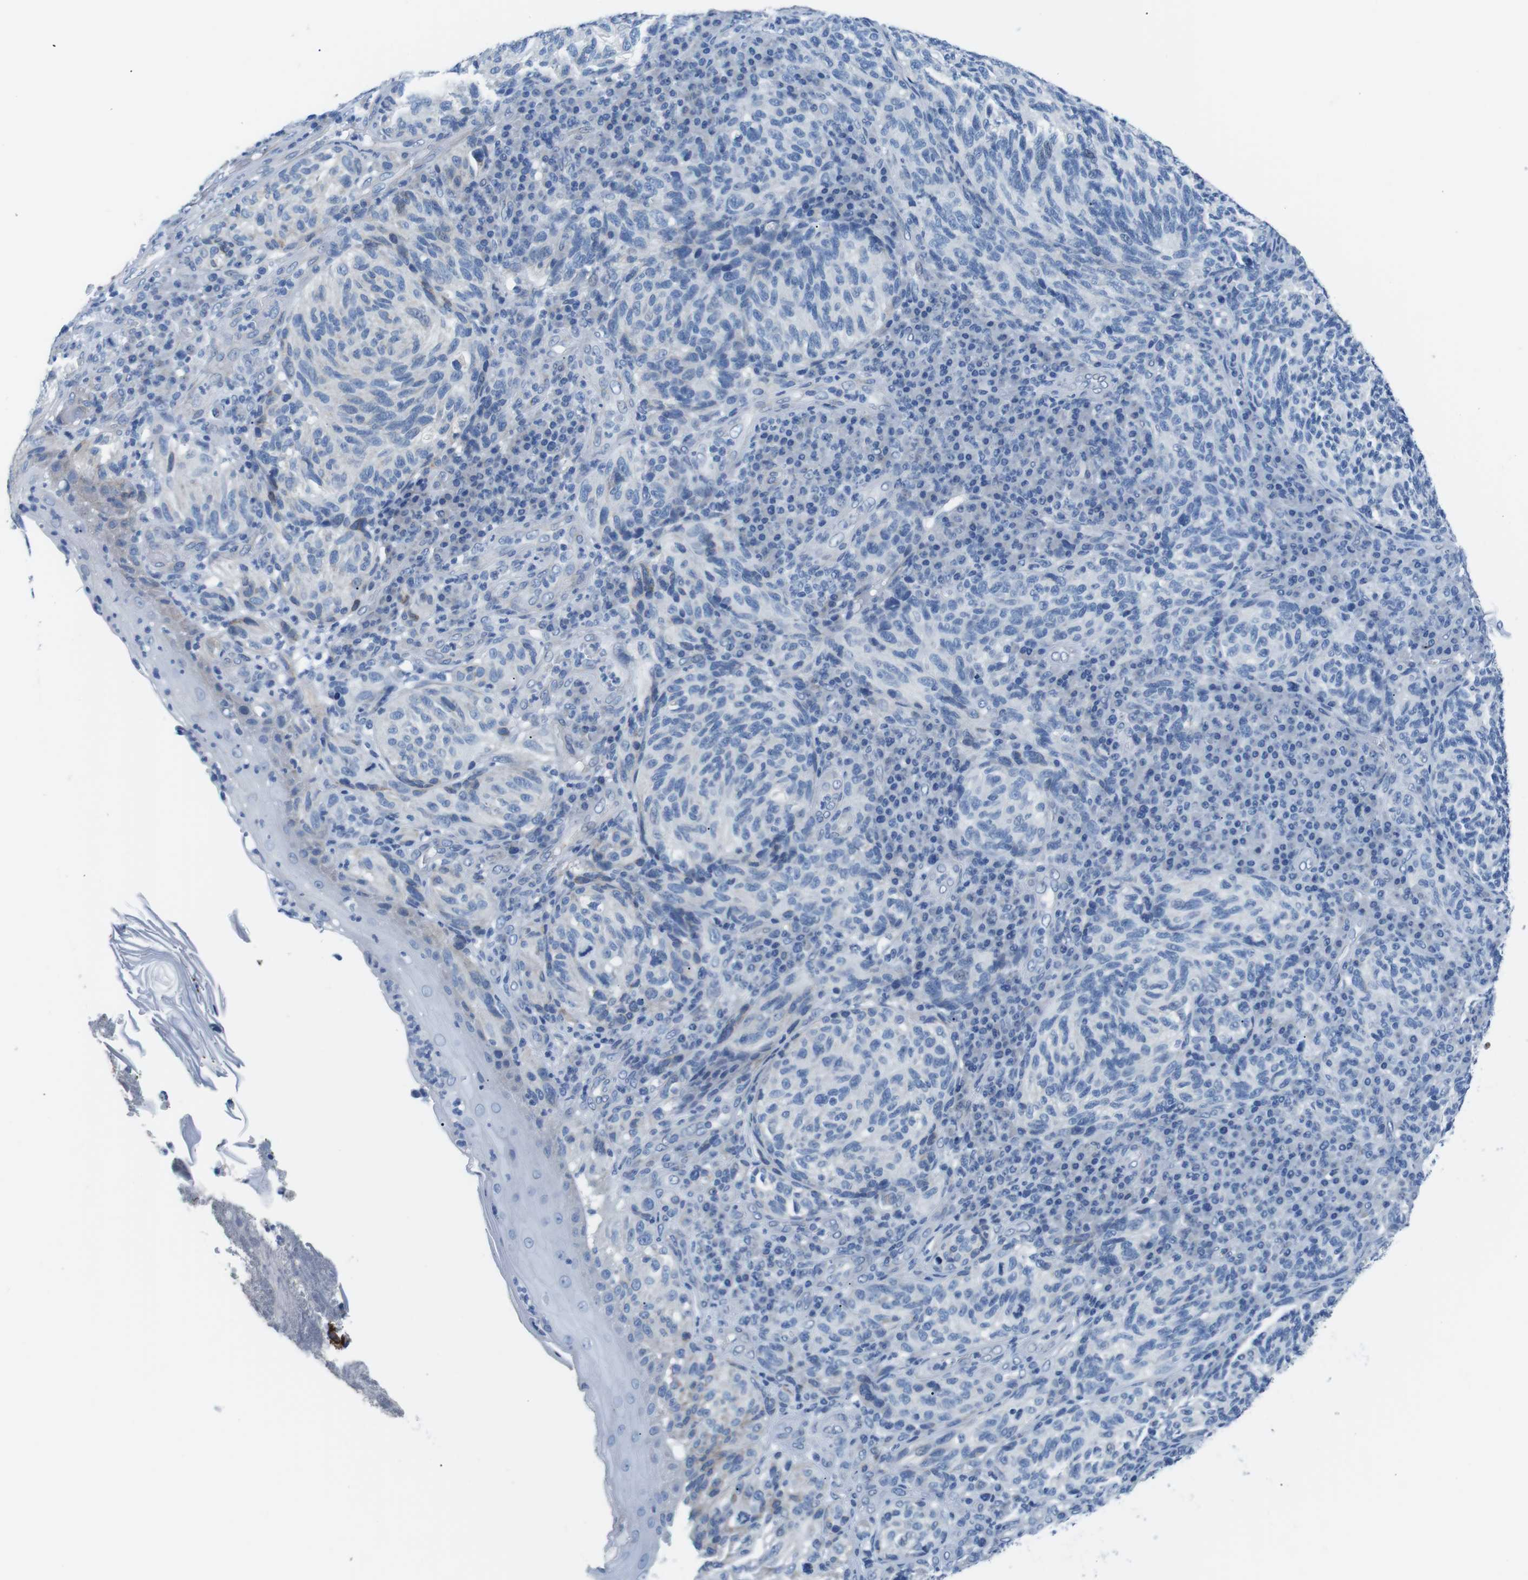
{"staining": {"intensity": "negative", "quantity": "none", "location": "none"}, "tissue": "melanoma", "cell_type": "Tumor cells", "image_type": "cancer", "snomed": [{"axis": "morphology", "description": "Malignant melanoma, NOS"}, {"axis": "topography", "description": "Skin"}], "caption": "Melanoma was stained to show a protein in brown. There is no significant positivity in tumor cells.", "gene": "MUC2", "patient": {"sex": "female", "age": 73}}